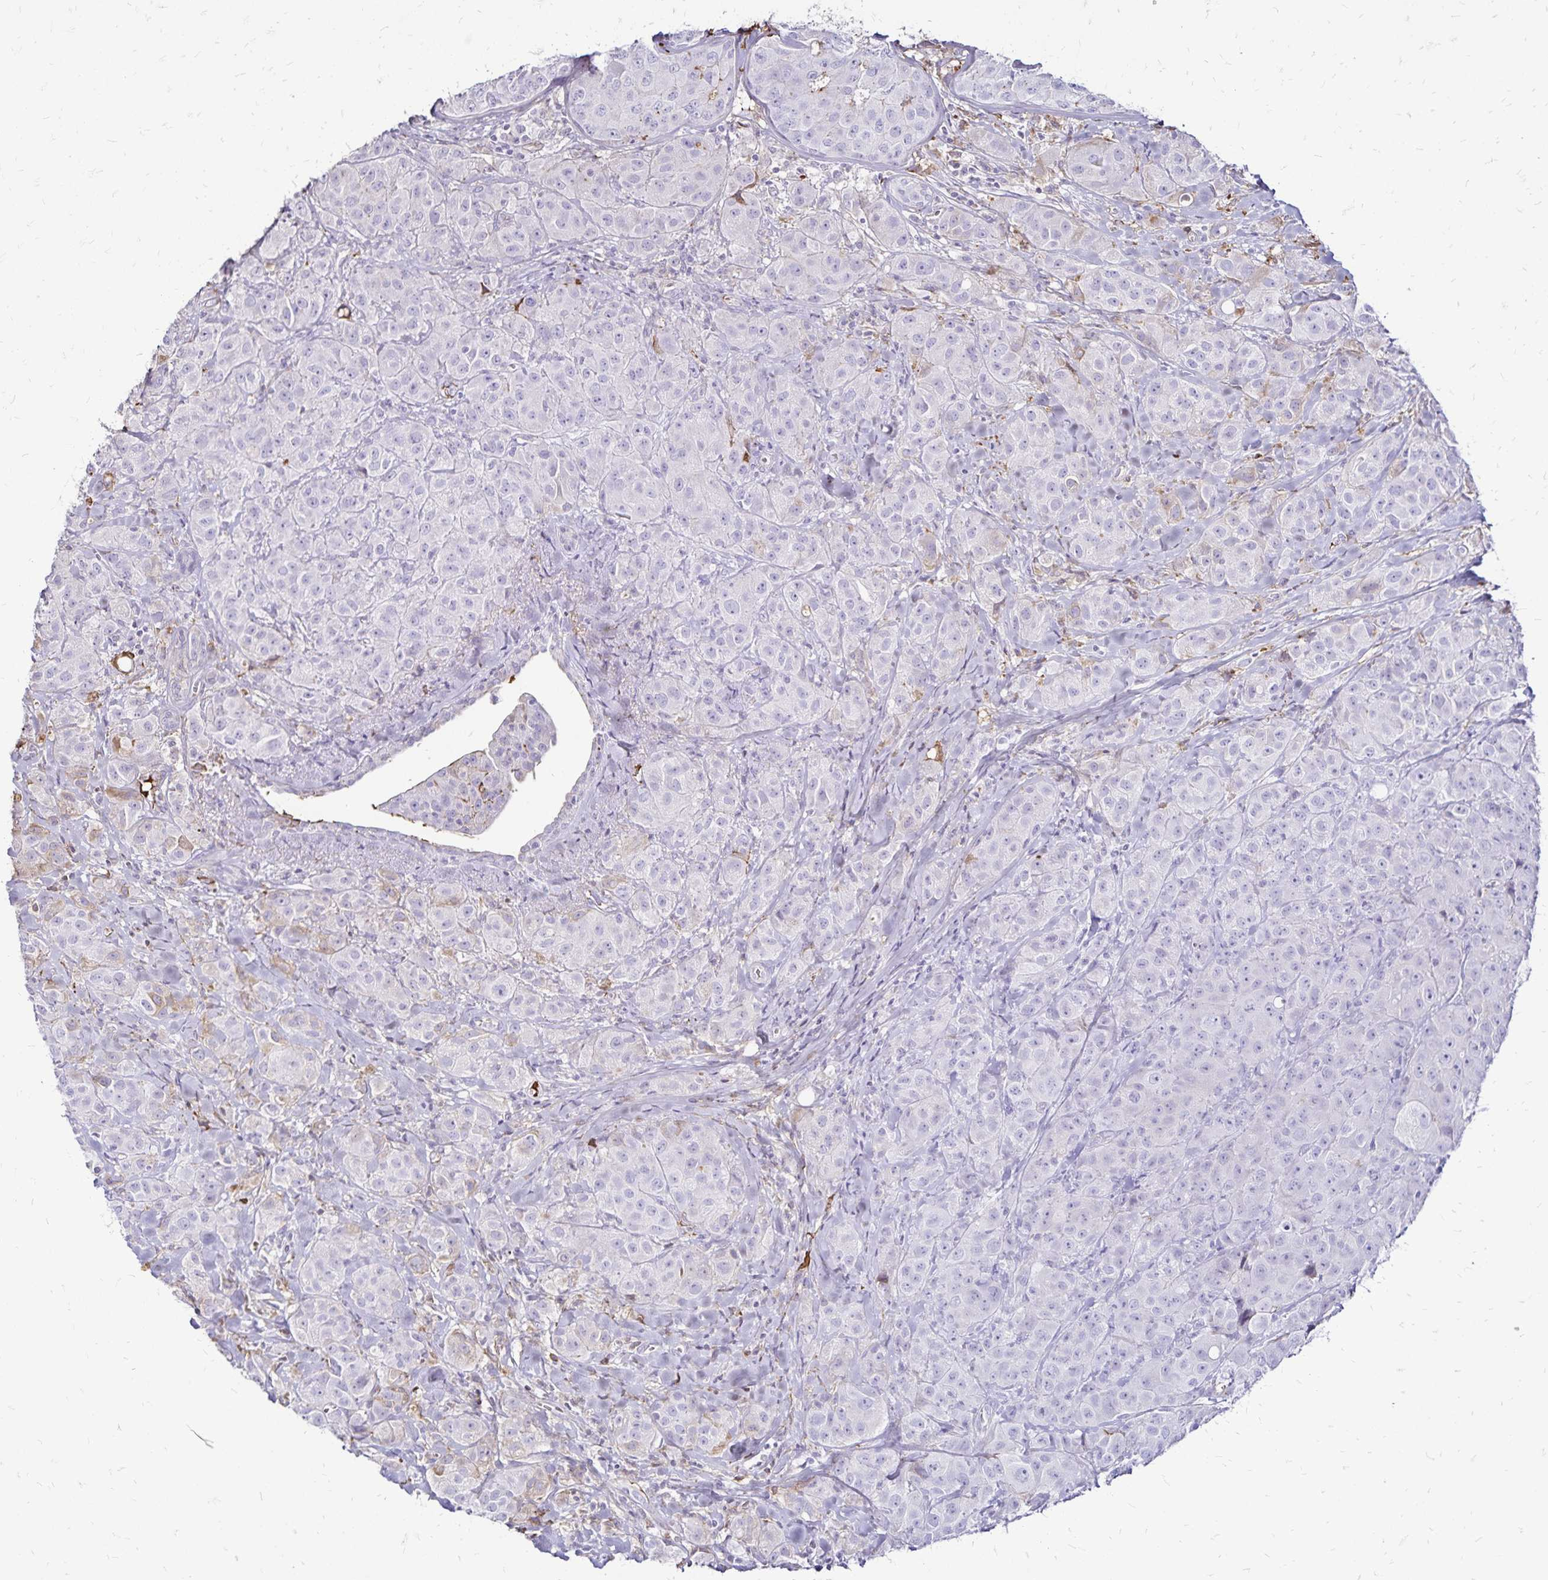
{"staining": {"intensity": "negative", "quantity": "none", "location": "none"}, "tissue": "breast cancer", "cell_type": "Tumor cells", "image_type": "cancer", "snomed": [{"axis": "morphology", "description": "Normal tissue, NOS"}, {"axis": "morphology", "description": "Duct carcinoma"}, {"axis": "topography", "description": "Breast"}], "caption": "There is no significant positivity in tumor cells of breast cancer (infiltrating ductal carcinoma).", "gene": "KISS1", "patient": {"sex": "female", "age": 43}}